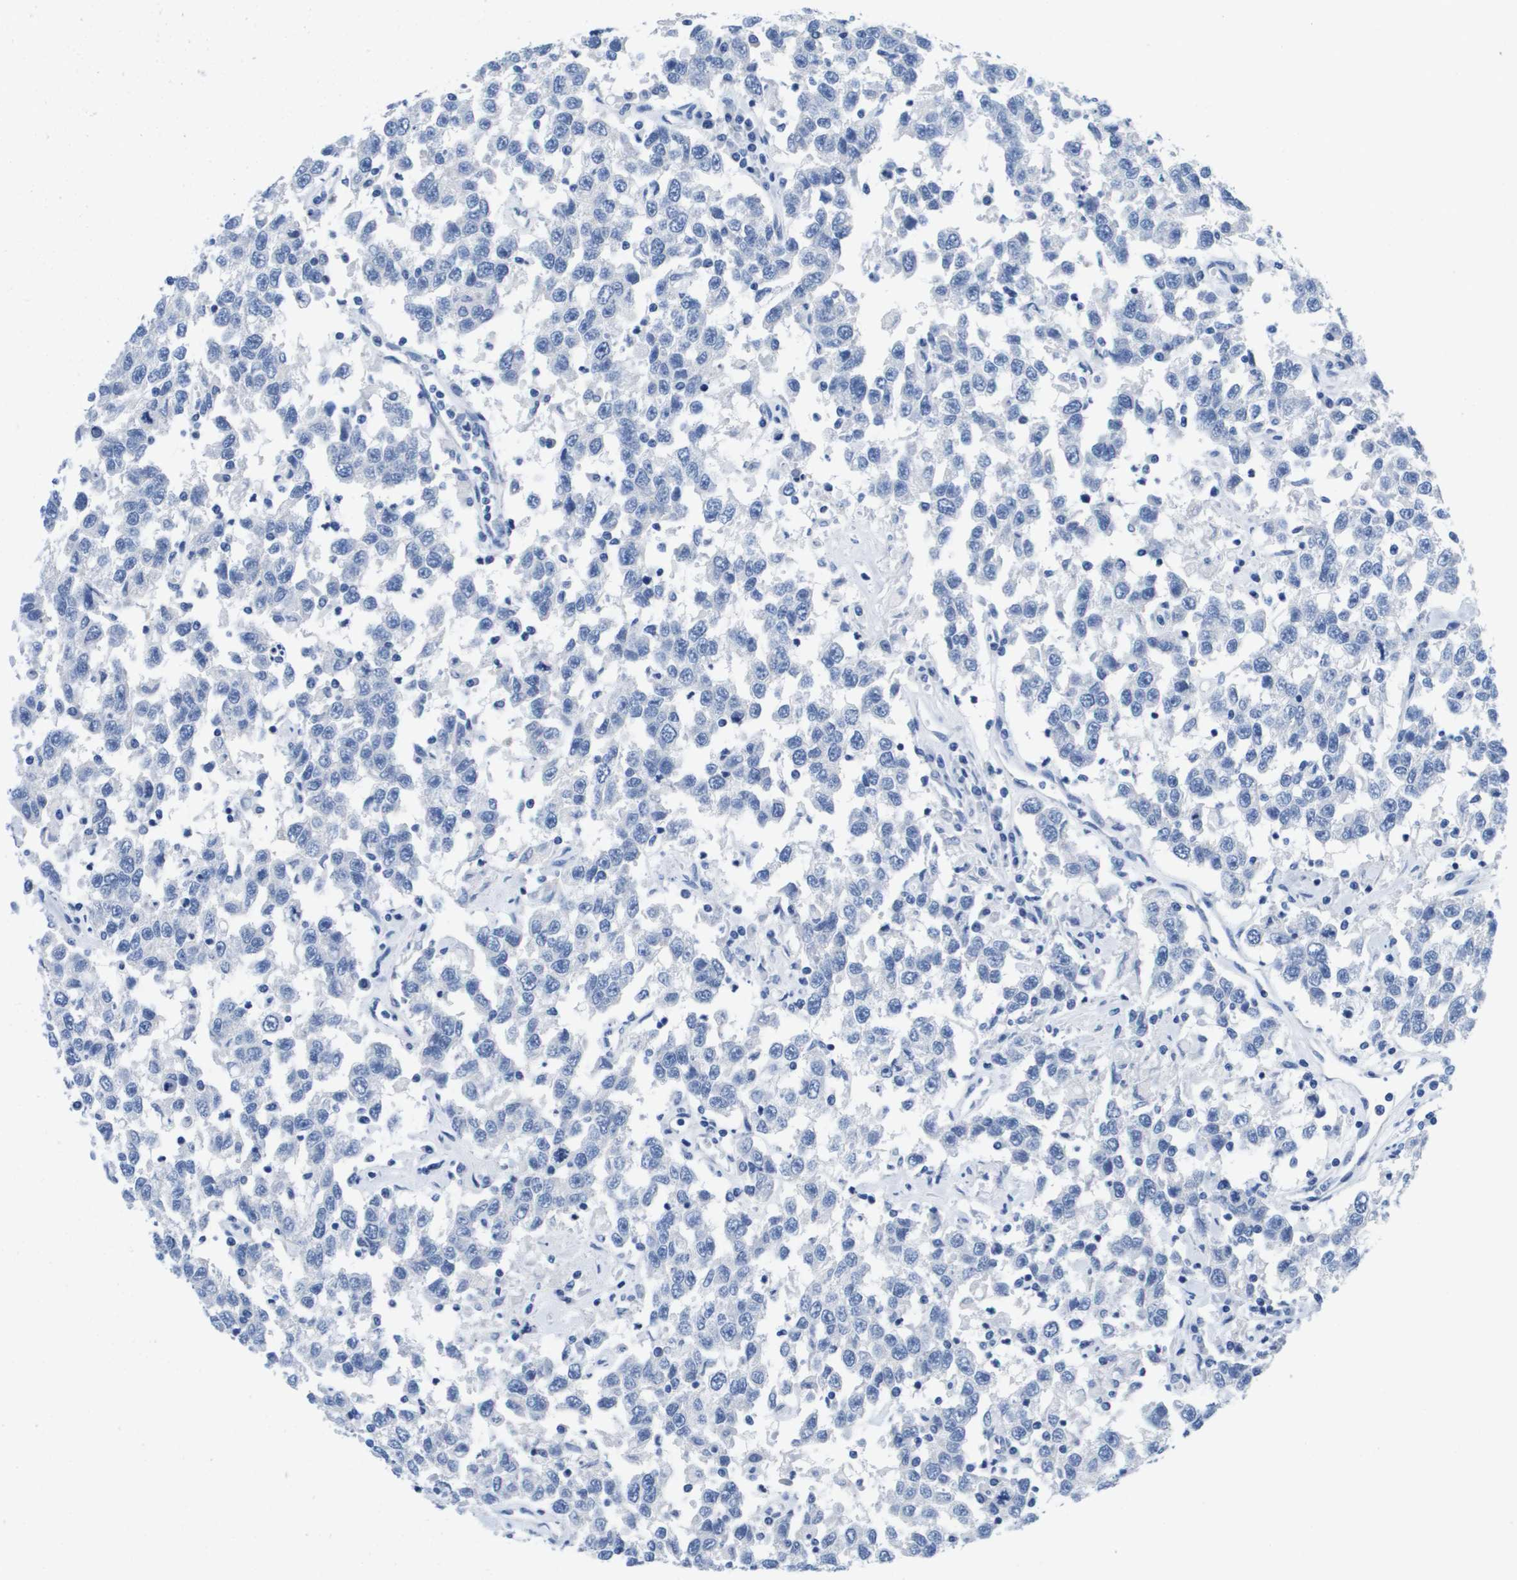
{"staining": {"intensity": "negative", "quantity": "none", "location": "none"}, "tissue": "testis cancer", "cell_type": "Tumor cells", "image_type": "cancer", "snomed": [{"axis": "morphology", "description": "Seminoma, NOS"}, {"axis": "topography", "description": "Testis"}], "caption": "Immunohistochemical staining of testis seminoma demonstrates no significant staining in tumor cells.", "gene": "APOA1", "patient": {"sex": "male", "age": 41}}